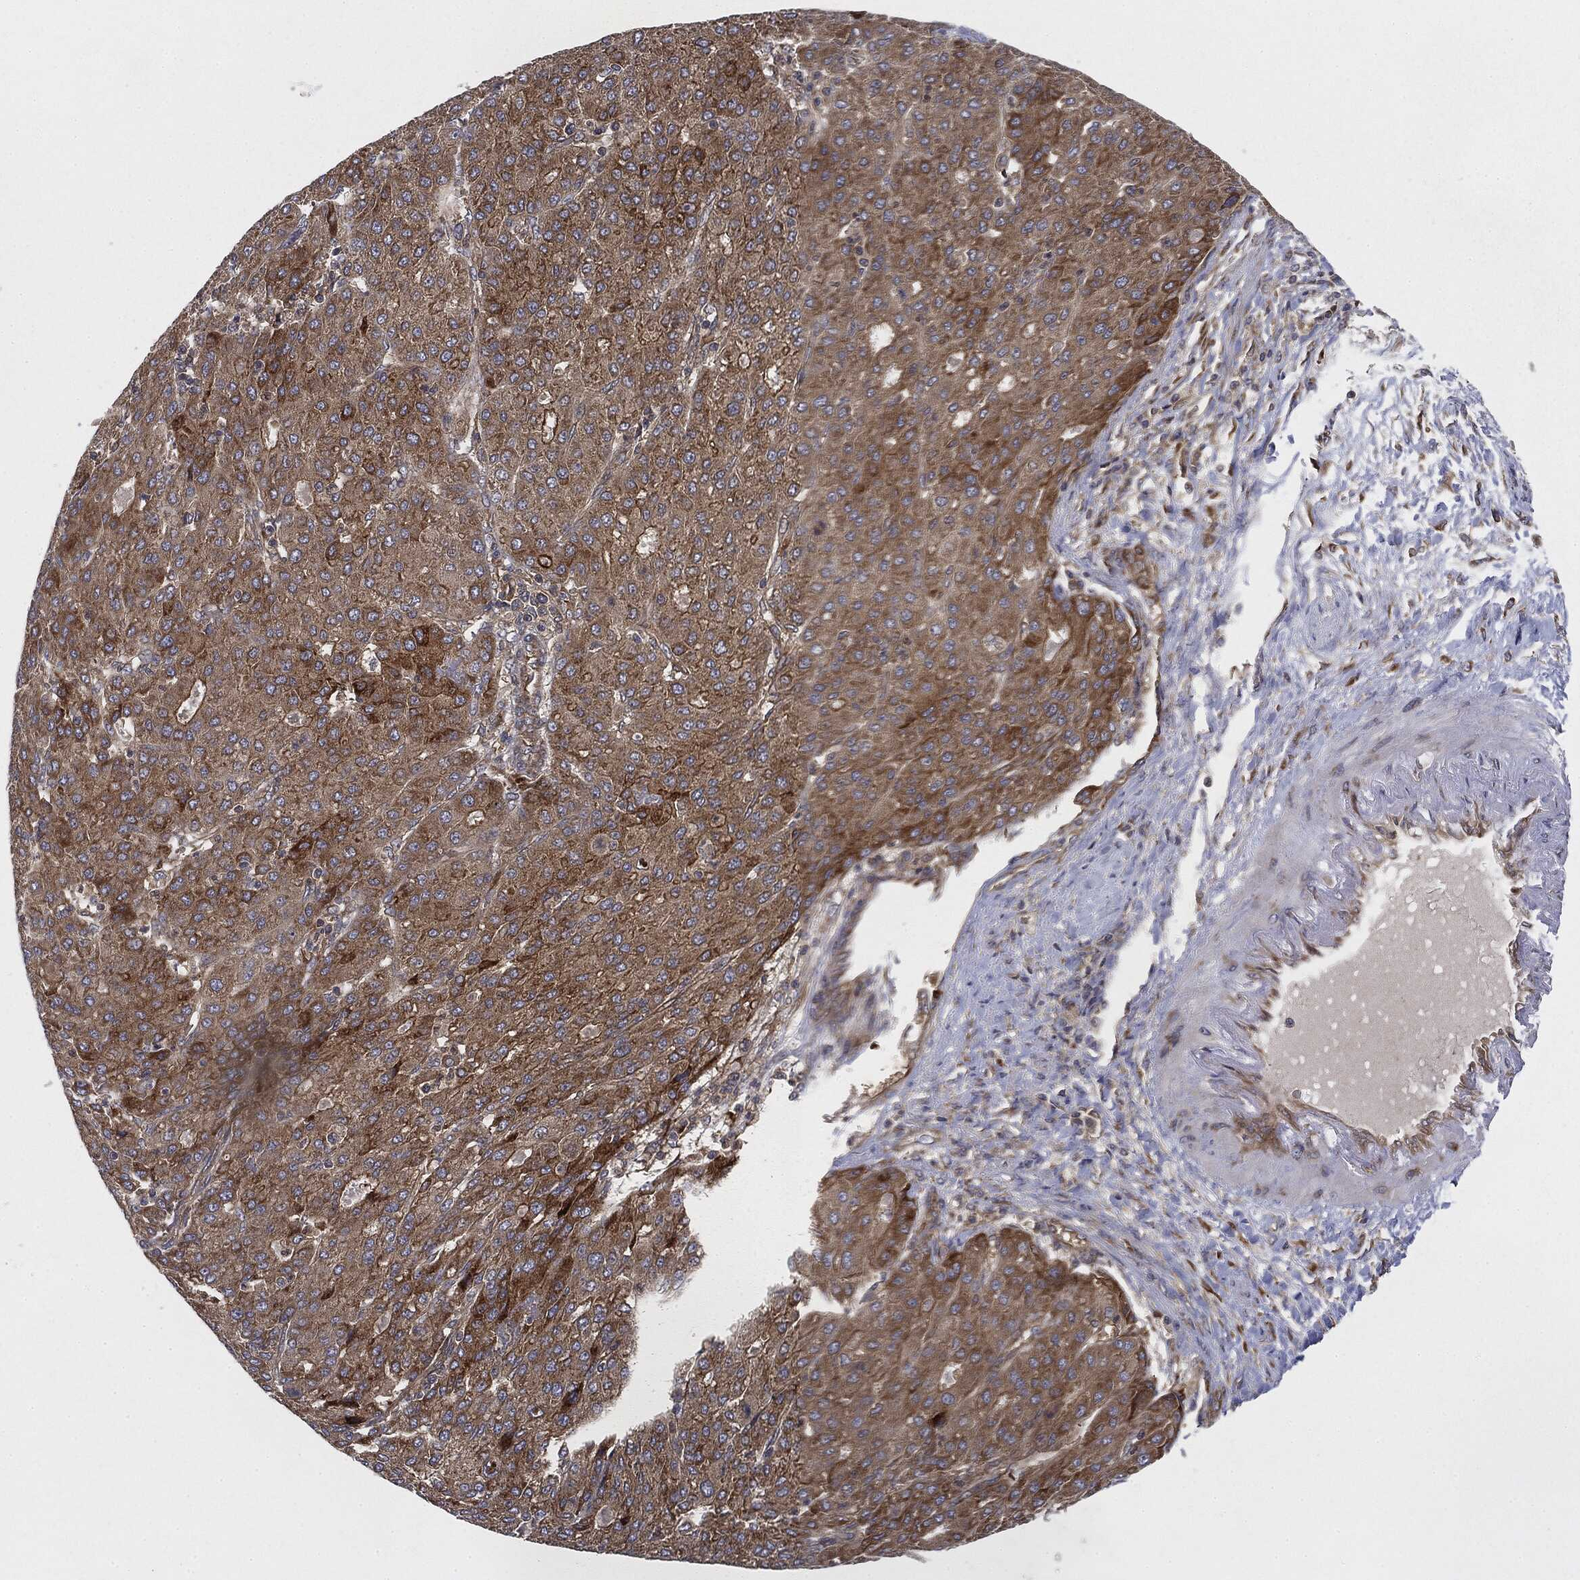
{"staining": {"intensity": "moderate", "quantity": "25%-75%", "location": "cytoplasmic/membranous"}, "tissue": "liver cancer", "cell_type": "Tumor cells", "image_type": "cancer", "snomed": [{"axis": "morphology", "description": "Carcinoma, Hepatocellular, NOS"}, {"axis": "topography", "description": "Liver"}], "caption": "Approximately 25%-75% of tumor cells in human liver cancer (hepatocellular carcinoma) demonstrate moderate cytoplasmic/membranous protein positivity as visualized by brown immunohistochemical staining.", "gene": "EIF2AK2", "patient": {"sex": "male", "age": 65}}